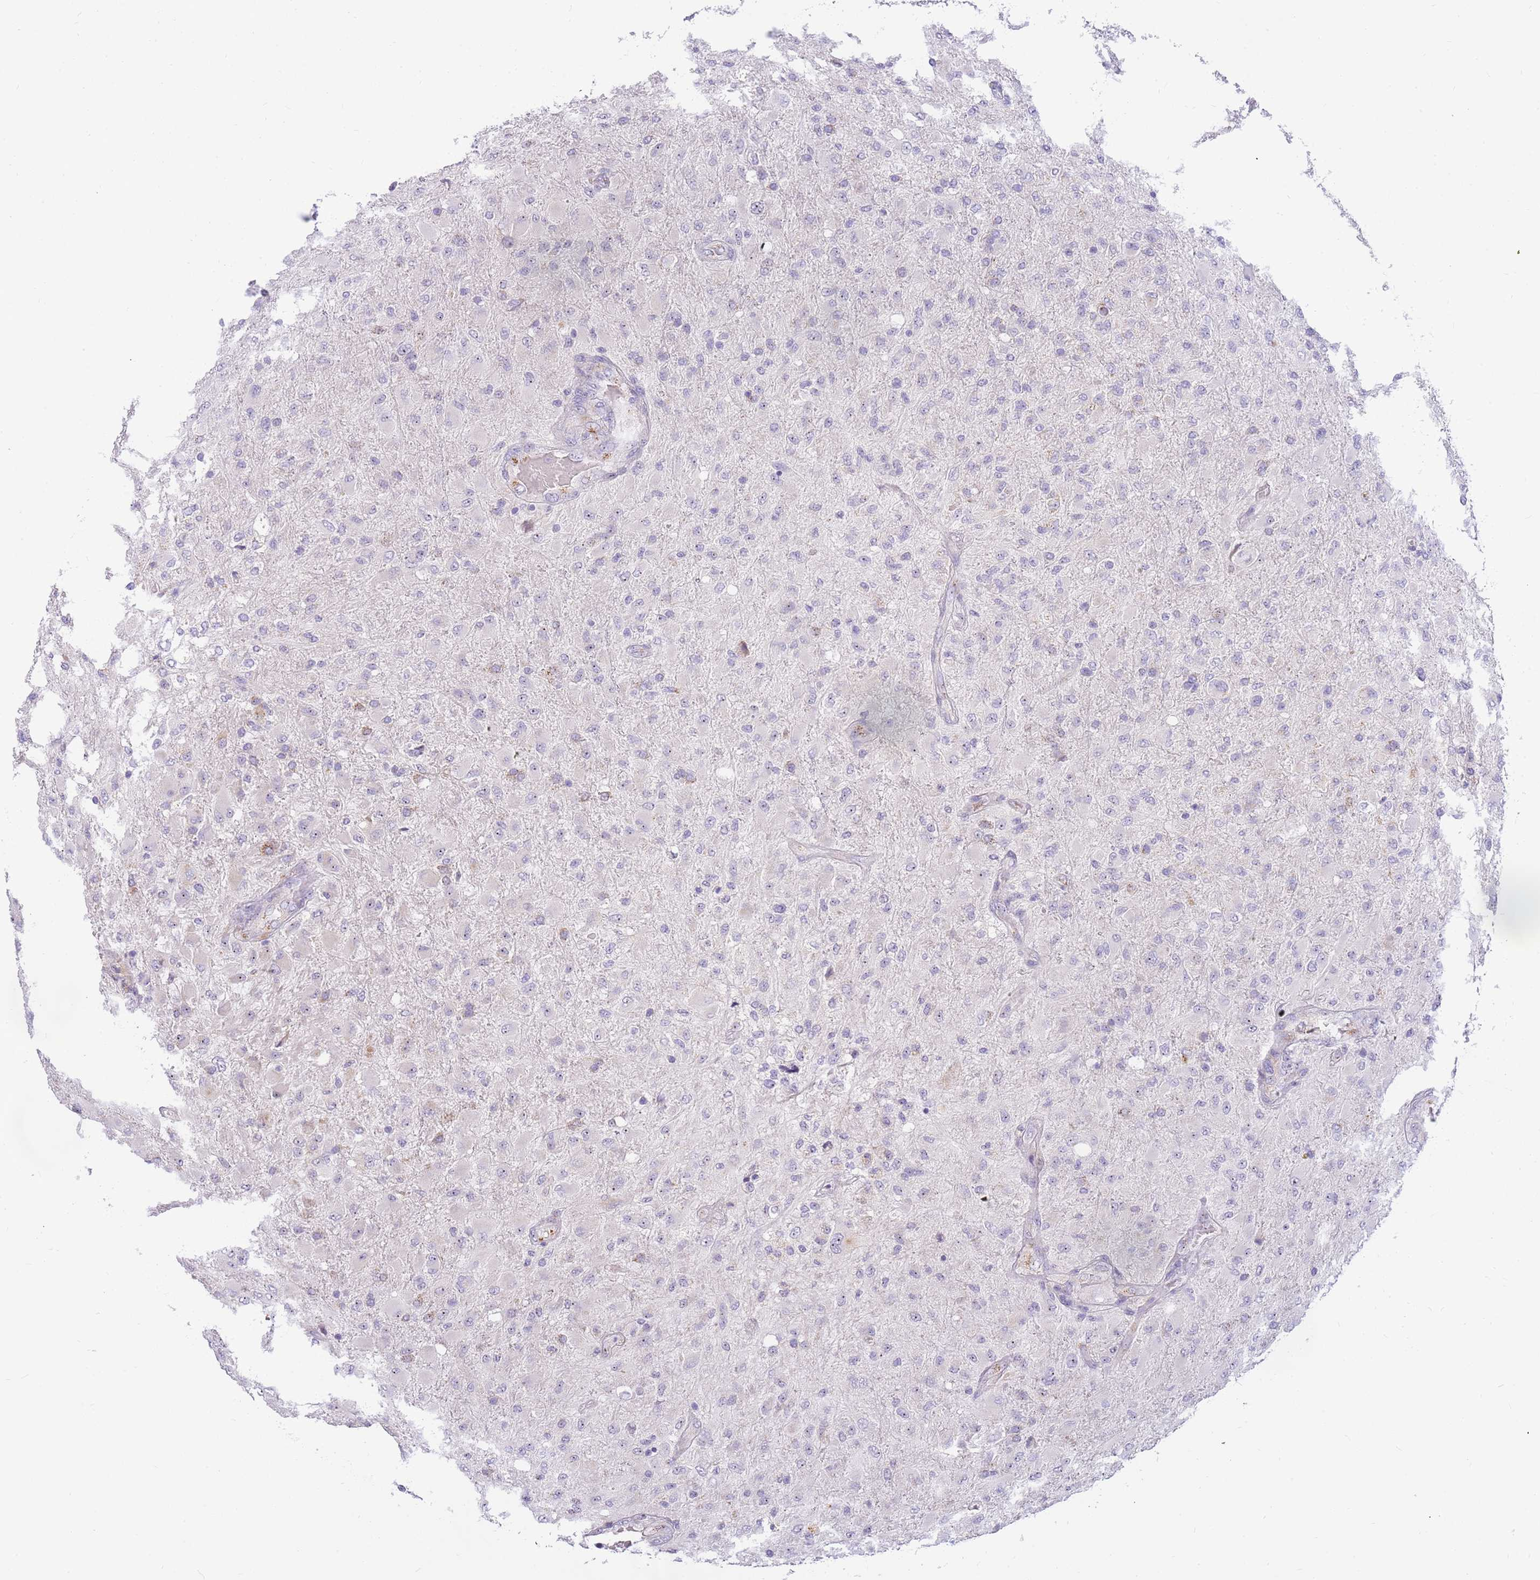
{"staining": {"intensity": "negative", "quantity": "none", "location": "none"}, "tissue": "glioma", "cell_type": "Tumor cells", "image_type": "cancer", "snomed": [{"axis": "morphology", "description": "Glioma, malignant, Low grade"}, {"axis": "topography", "description": "Brain"}], "caption": "The IHC image has no significant expression in tumor cells of glioma tissue.", "gene": "DNAJA3", "patient": {"sex": "male", "age": 65}}